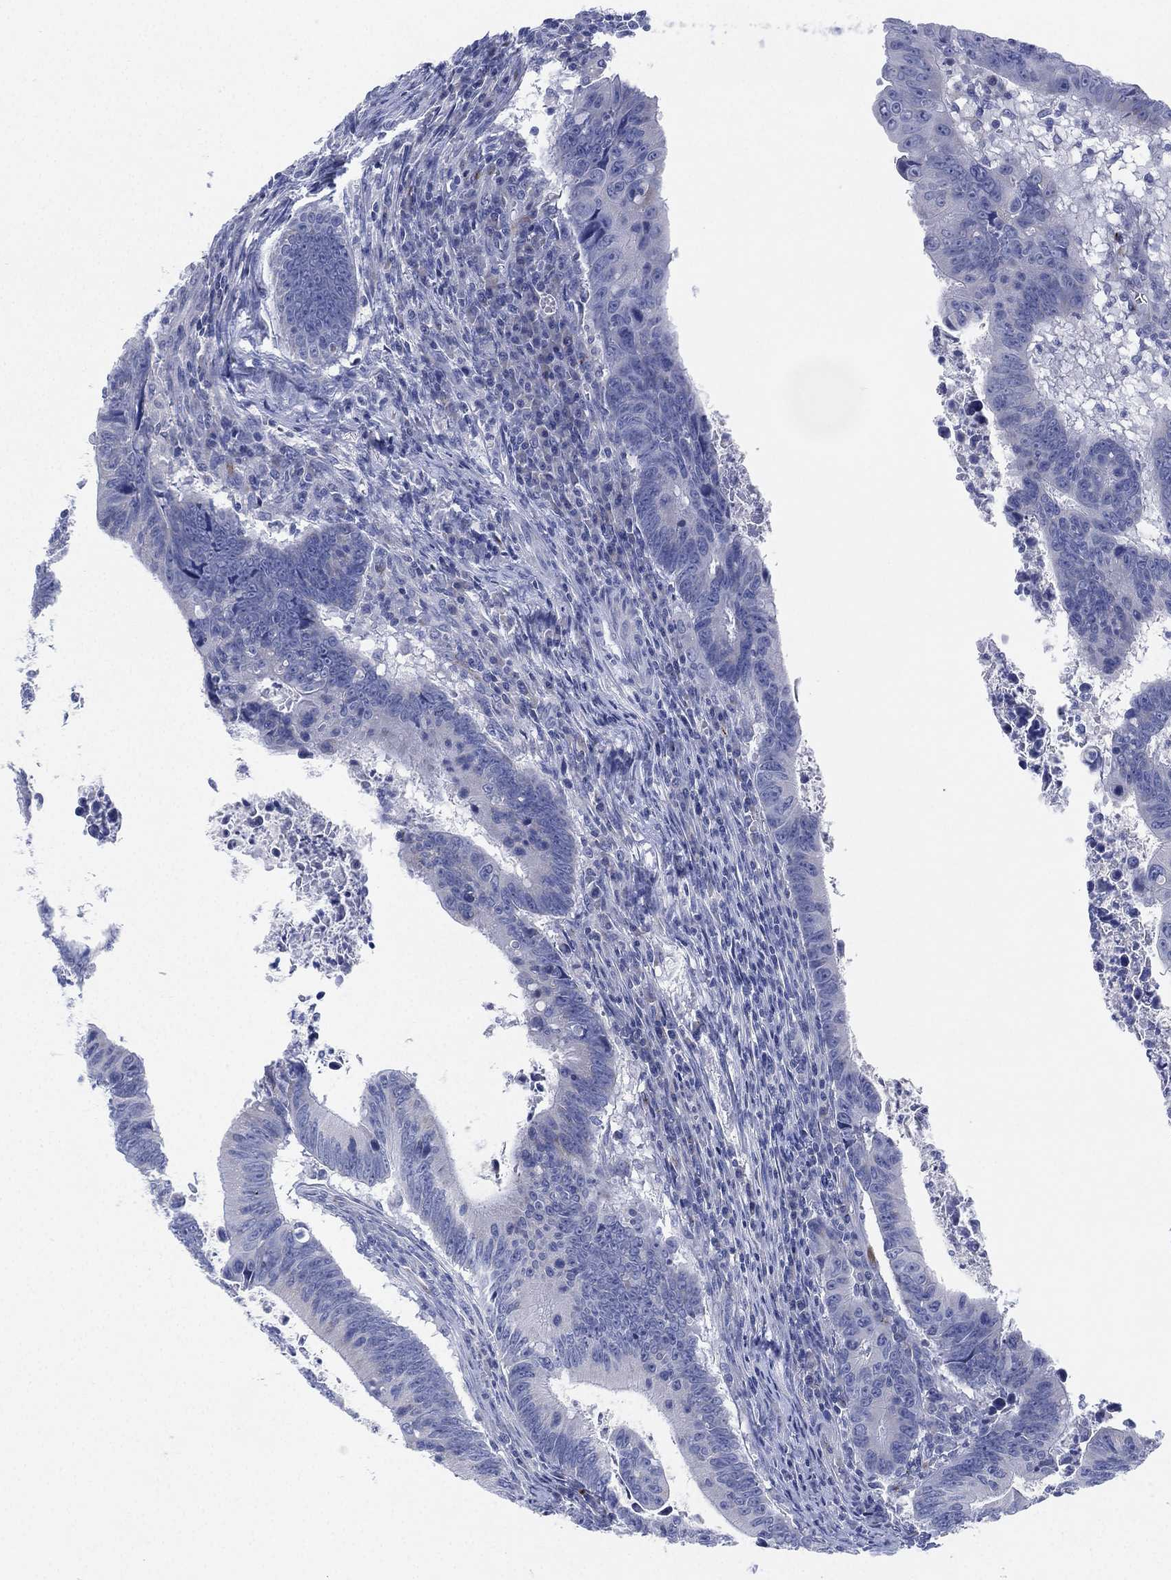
{"staining": {"intensity": "negative", "quantity": "none", "location": "none"}, "tissue": "colorectal cancer", "cell_type": "Tumor cells", "image_type": "cancer", "snomed": [{"axis": "morphology", "description": "Adenocarcinoma, NOS"}, {"axis": "topography", "description": "Colon"}], "caption": "The micrograph shows no significant expression in tumor cells of colorectal cancer.", "gene": "ADAD2", "patient": {"sex": "female", "age": 87}}